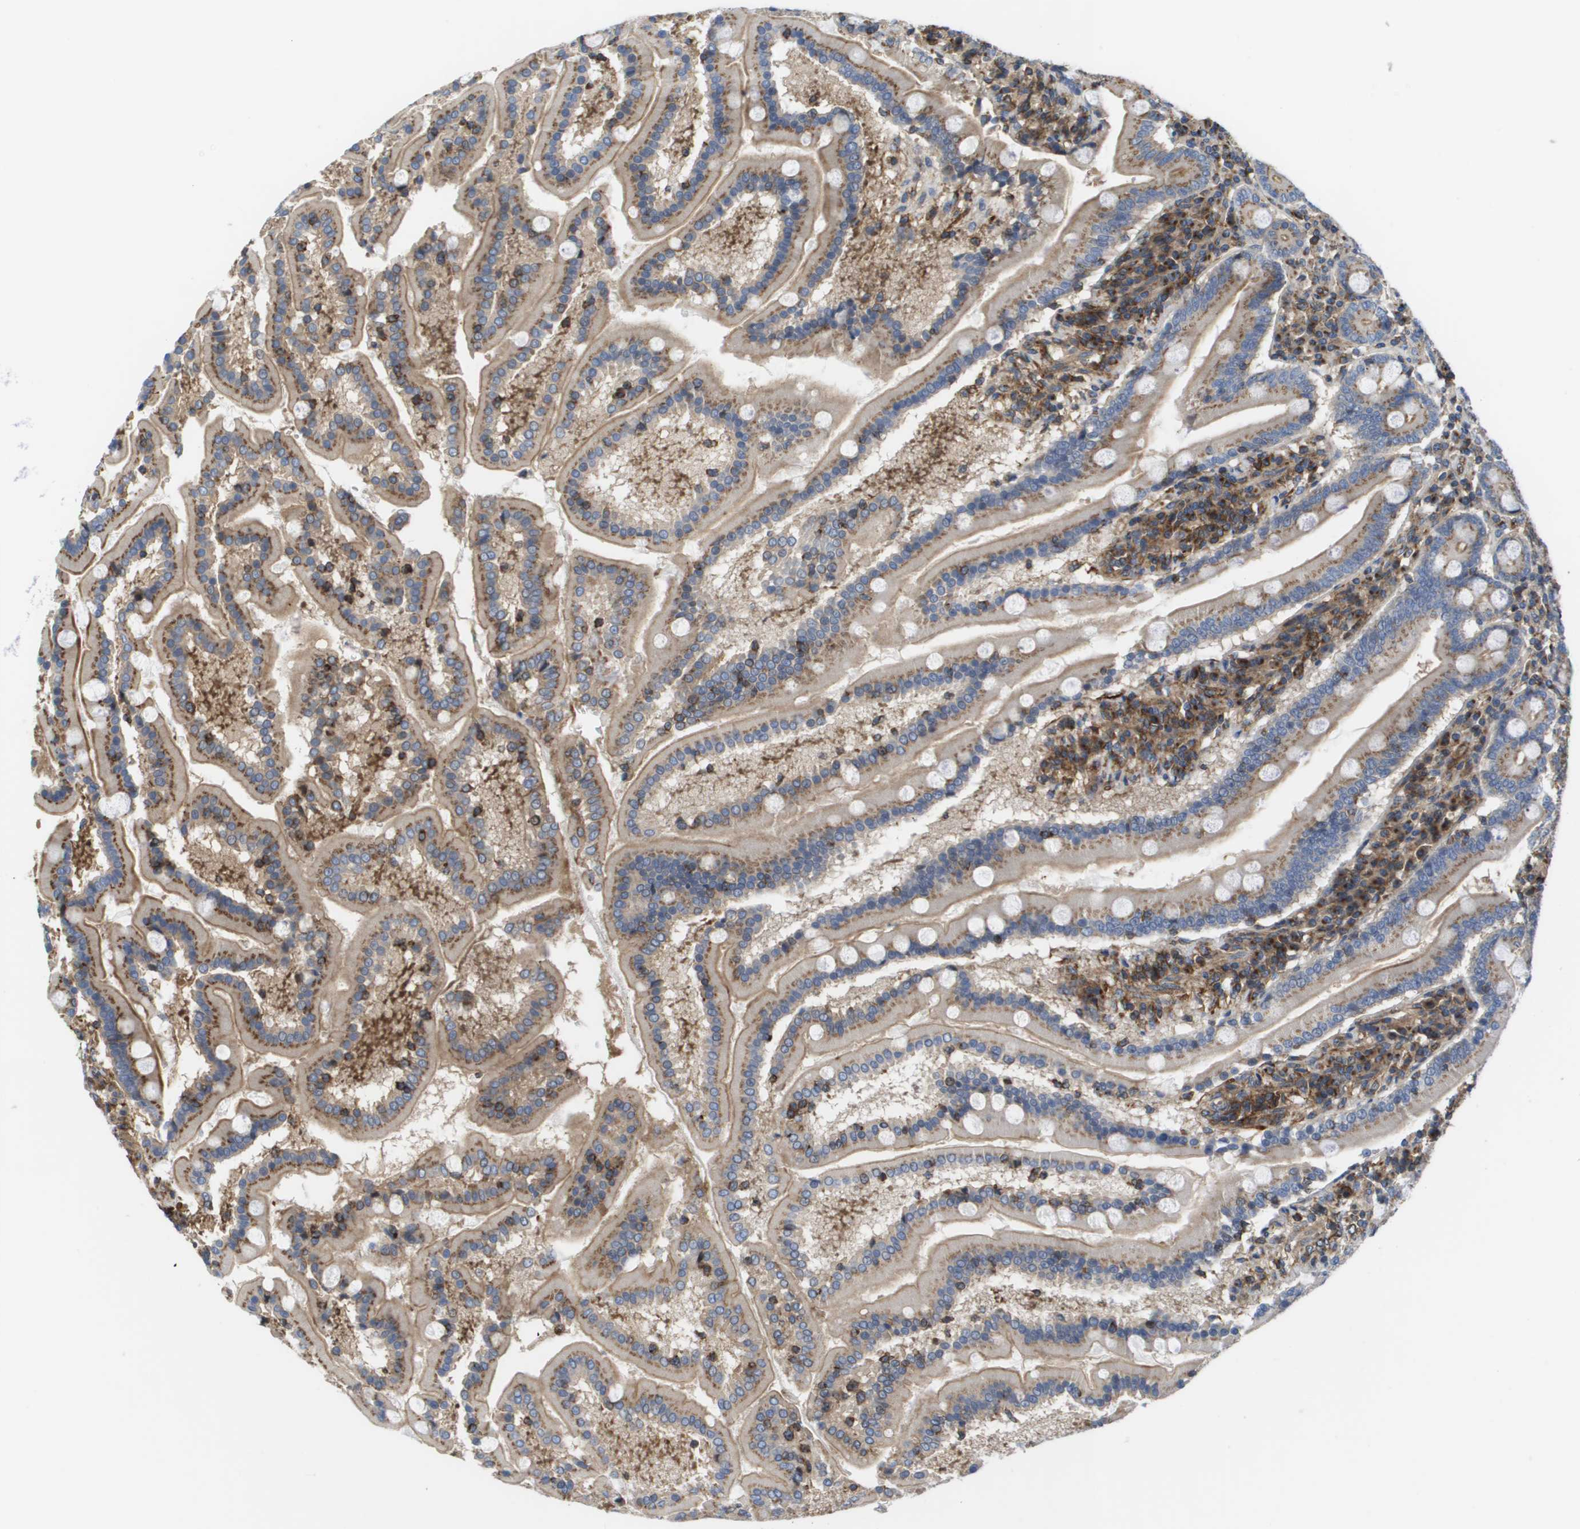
{"staining": {"intensity": "moderate", "quantity": ">75%", "location": "cytoplasmic/membranous"}, "tissue": "duodenum", "cell_type": "Glandular cells", "image_type": "normal", "snomed": [{"axis": "morphology", "description": "Normal tissue, NOS"}, {"axis": "topography", "description": "Duodenum"}], "caption": "Brown immunohistochemical staining in normal human duodenum demonstrates moderate cytoplasmic/membranous staining in approximately >75% of glandular cells. The staining was performed using DAB (3,3'-diaminobenzidine), with brown indicating positive protein expression. Nuclei are stained blue with hematoxylin.", "gene": "BST2", "patient": {"sex": "male", "age": 50}}